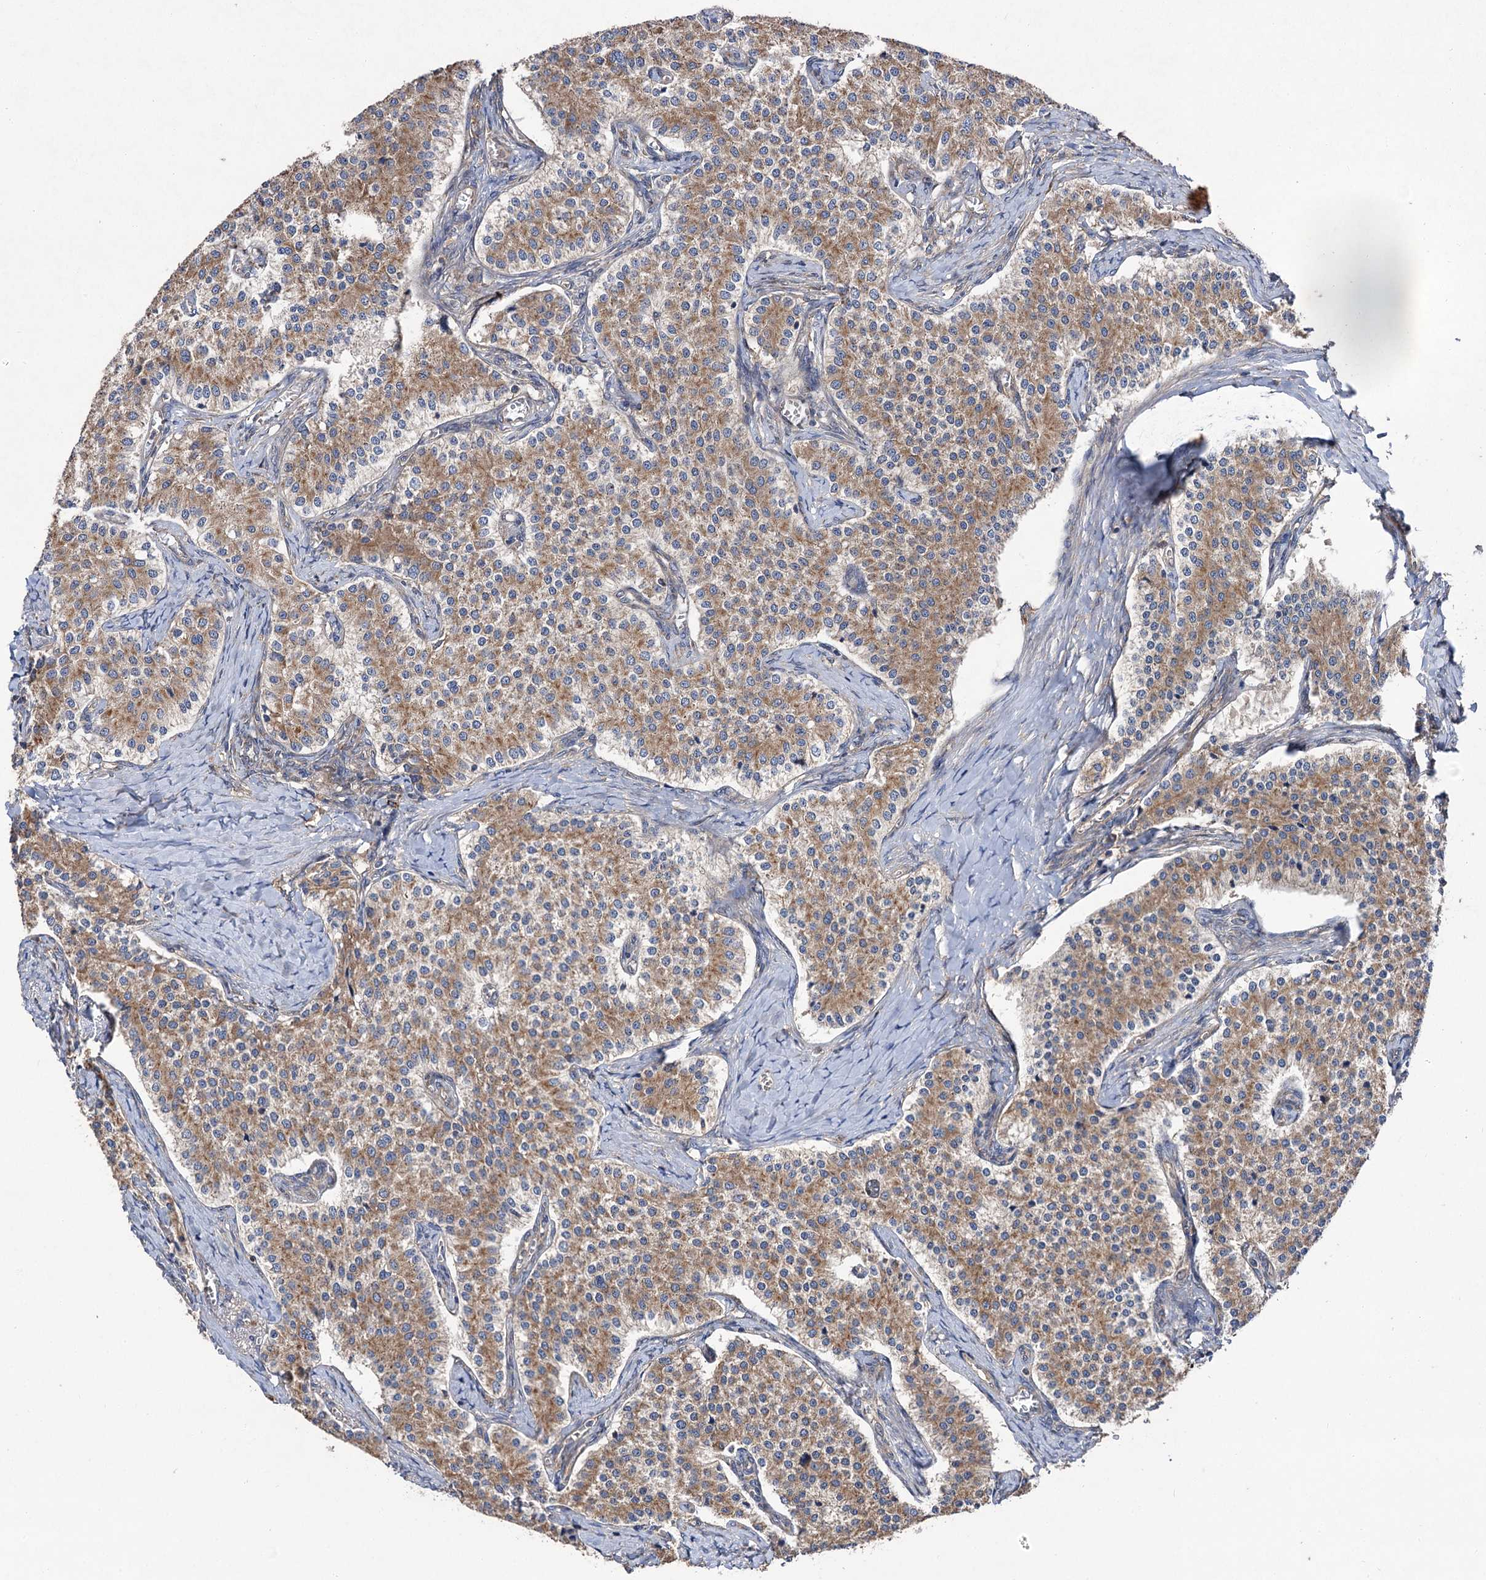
{"staining": {"intensity": "weak", "quantity": ">75%", "location": "cytoplasmic/membranous"}, "tissue": "carcinoid", "cell_type": "Tumor cells", "image_type": "cancer", "snomed": [{"axis": "morphology", "description": "Carcinoid, malignant, NOS"}, {"axis": "topography", "description": "Colon"}], "caption": "Tumor cells exhibit low levels of weak cytoplasmic/membranous staining in about >75% of cells in malignant carcinoid.", "gene": "NAA25", "patient": {"sex": "female", "age": 52}}